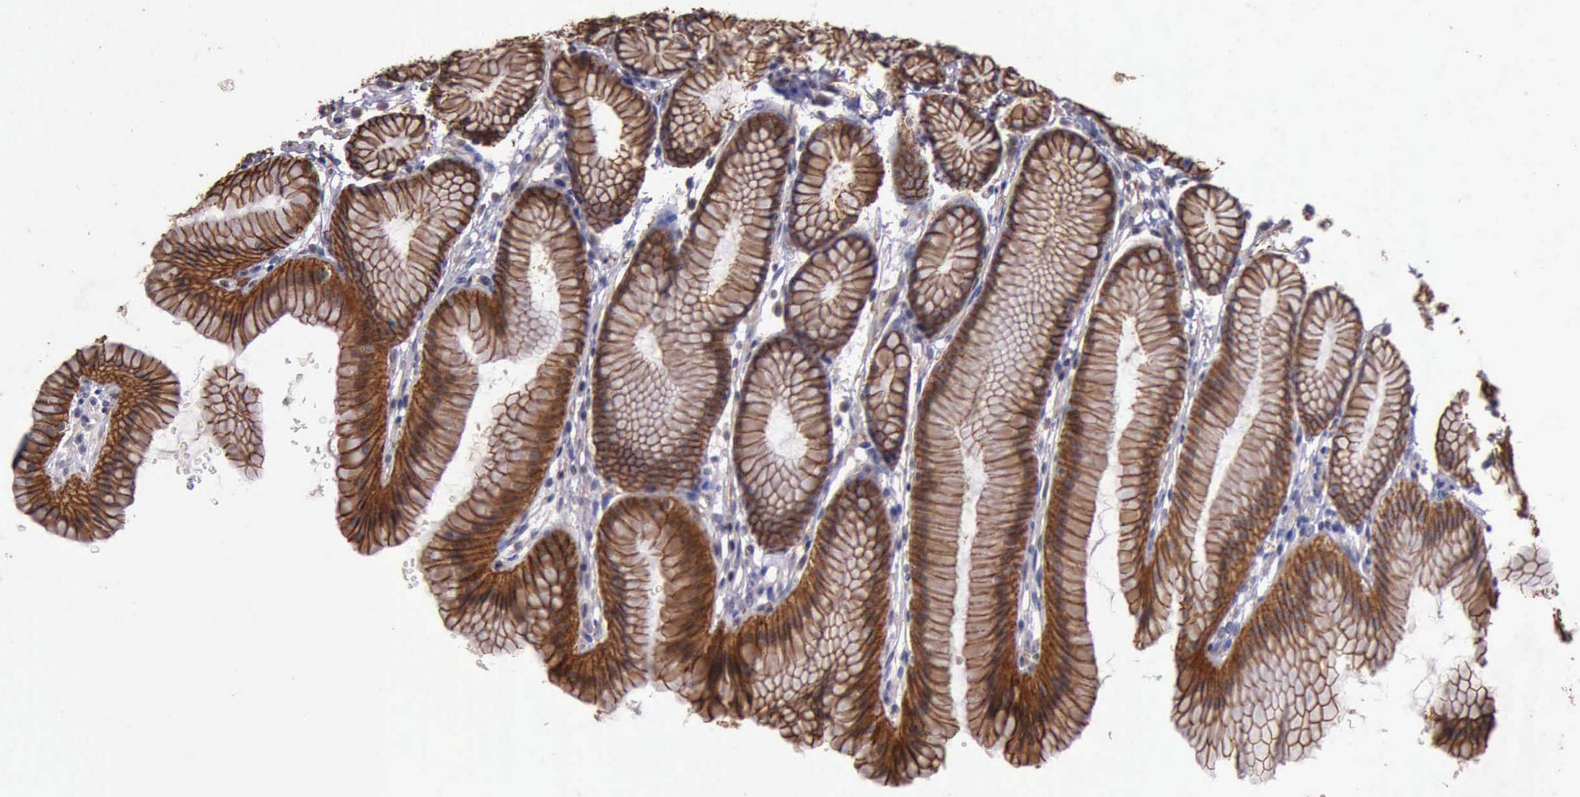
{"staining": {"intensity": "strong", "quantity": ">75%", "location": "cytoplasmic/membranous"}, "tissue": "stomach", "cell_type": "Glandular cells", "image_type": "normal", "snomed": [{"axis": "morphology", "description": "Normal tissue, NOS"}, {"axis": "topography", "description": "Stomach"}], "caption": "Brown immunohistochemical staining in normal stomach exhibits strong cytoplasmic/membranous positivity in about >75% of glandular cells.", "gene": "CTNNB1", "patient": {"sex": "male", "age": 42}}